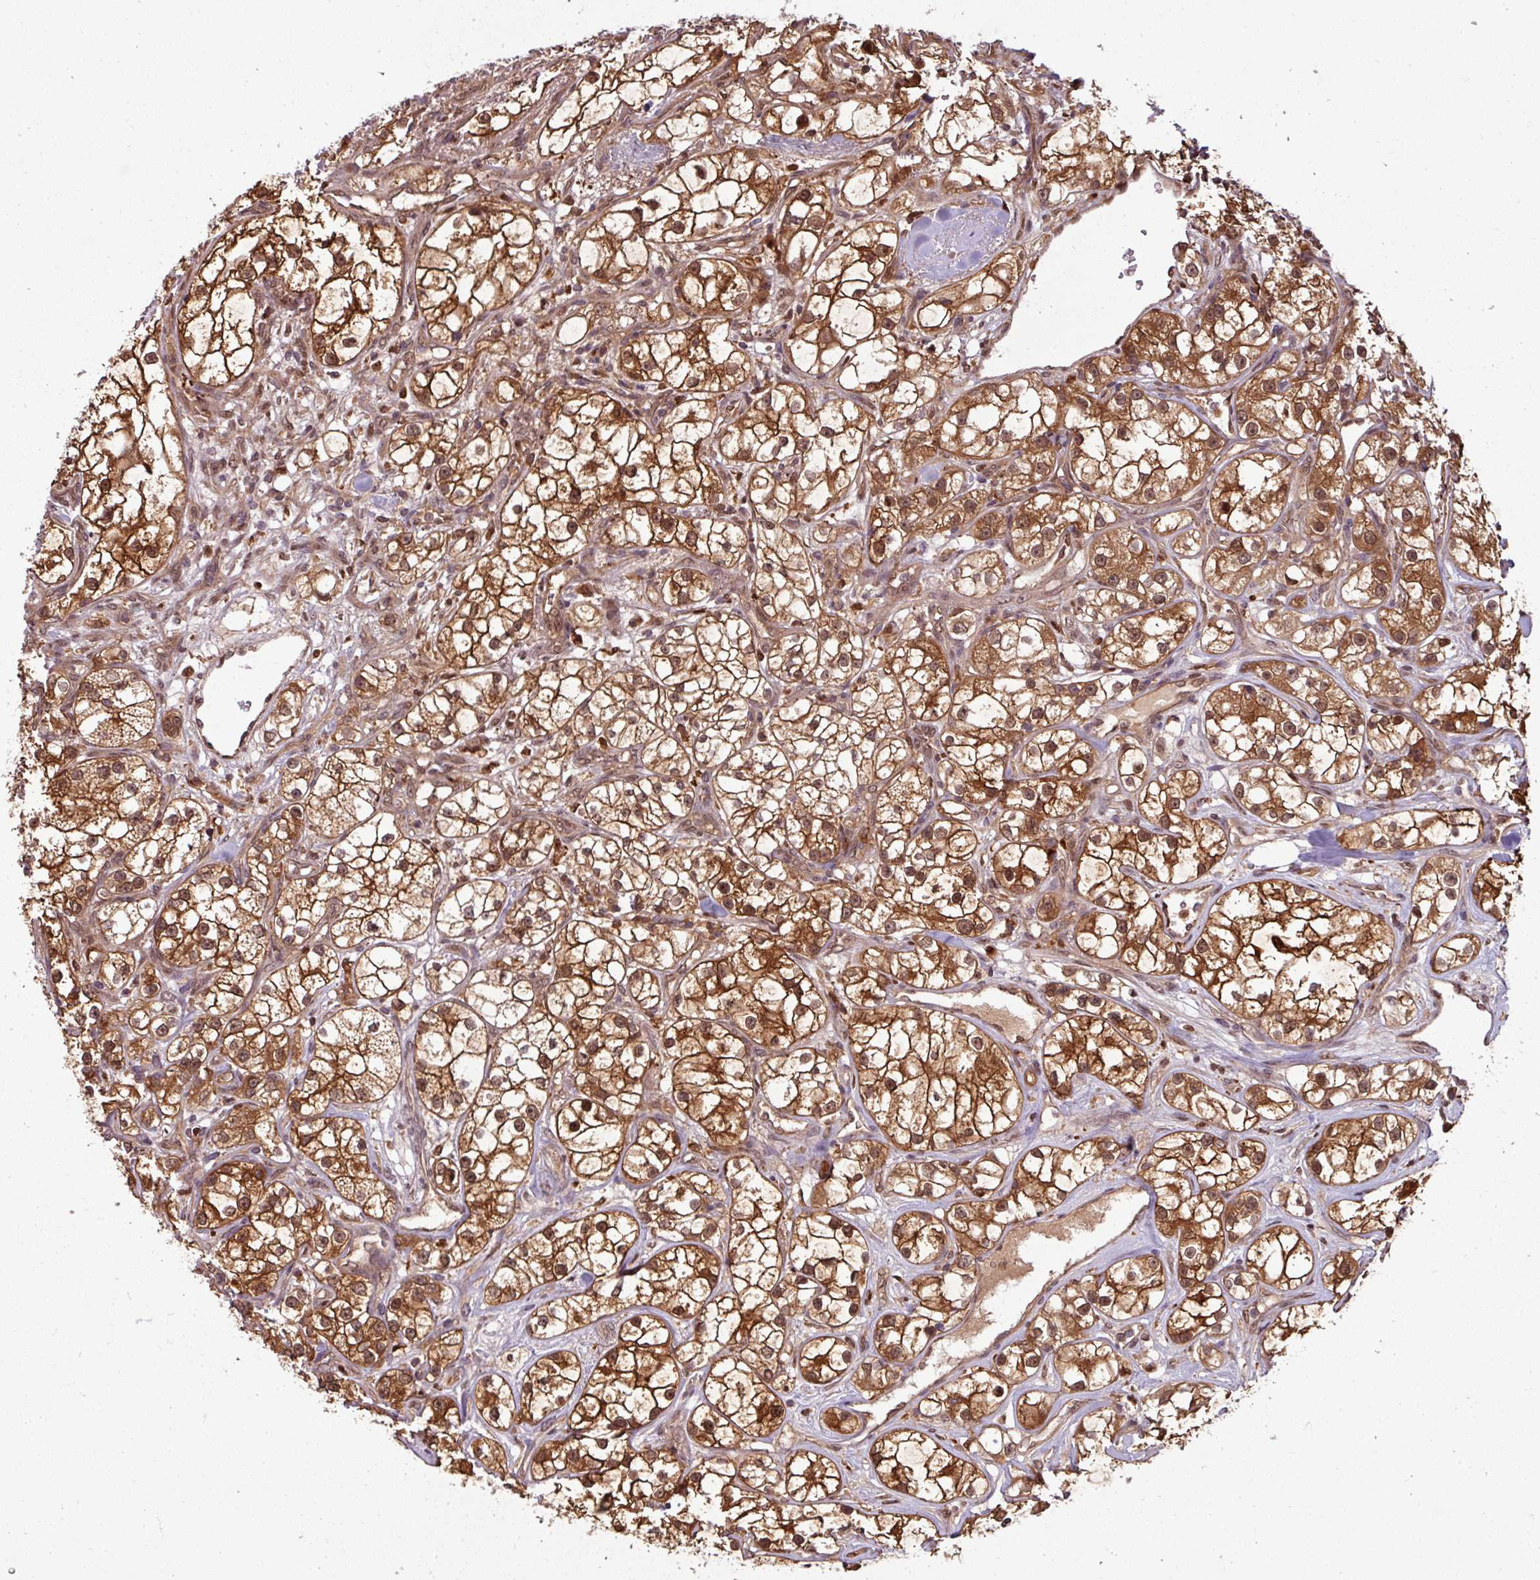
{"staining": {"intensity": "moderate", "quantity": ">75%", "location": "cytoplasmic/membranous,nuclear"}, "tissue": "renal cancer", "cell_type": "Tumor cells", "image_type": "cancer", "snomed": [{"axis": "morphology", "description": "Adenocarcinoma, NOS"}, {"axis": "topography", "description": "Kidney"}], "caption": "Moderate cytoplasmic/membranous and nuclear protein staining is seen in approximately >75% of tumor cells in renal adenocarcinoma. (brown staining indicates protein expression, while blue staining denotes nuclei).", "gene": "KCTD11", "patient": {"sex": "male", "age": 77}}